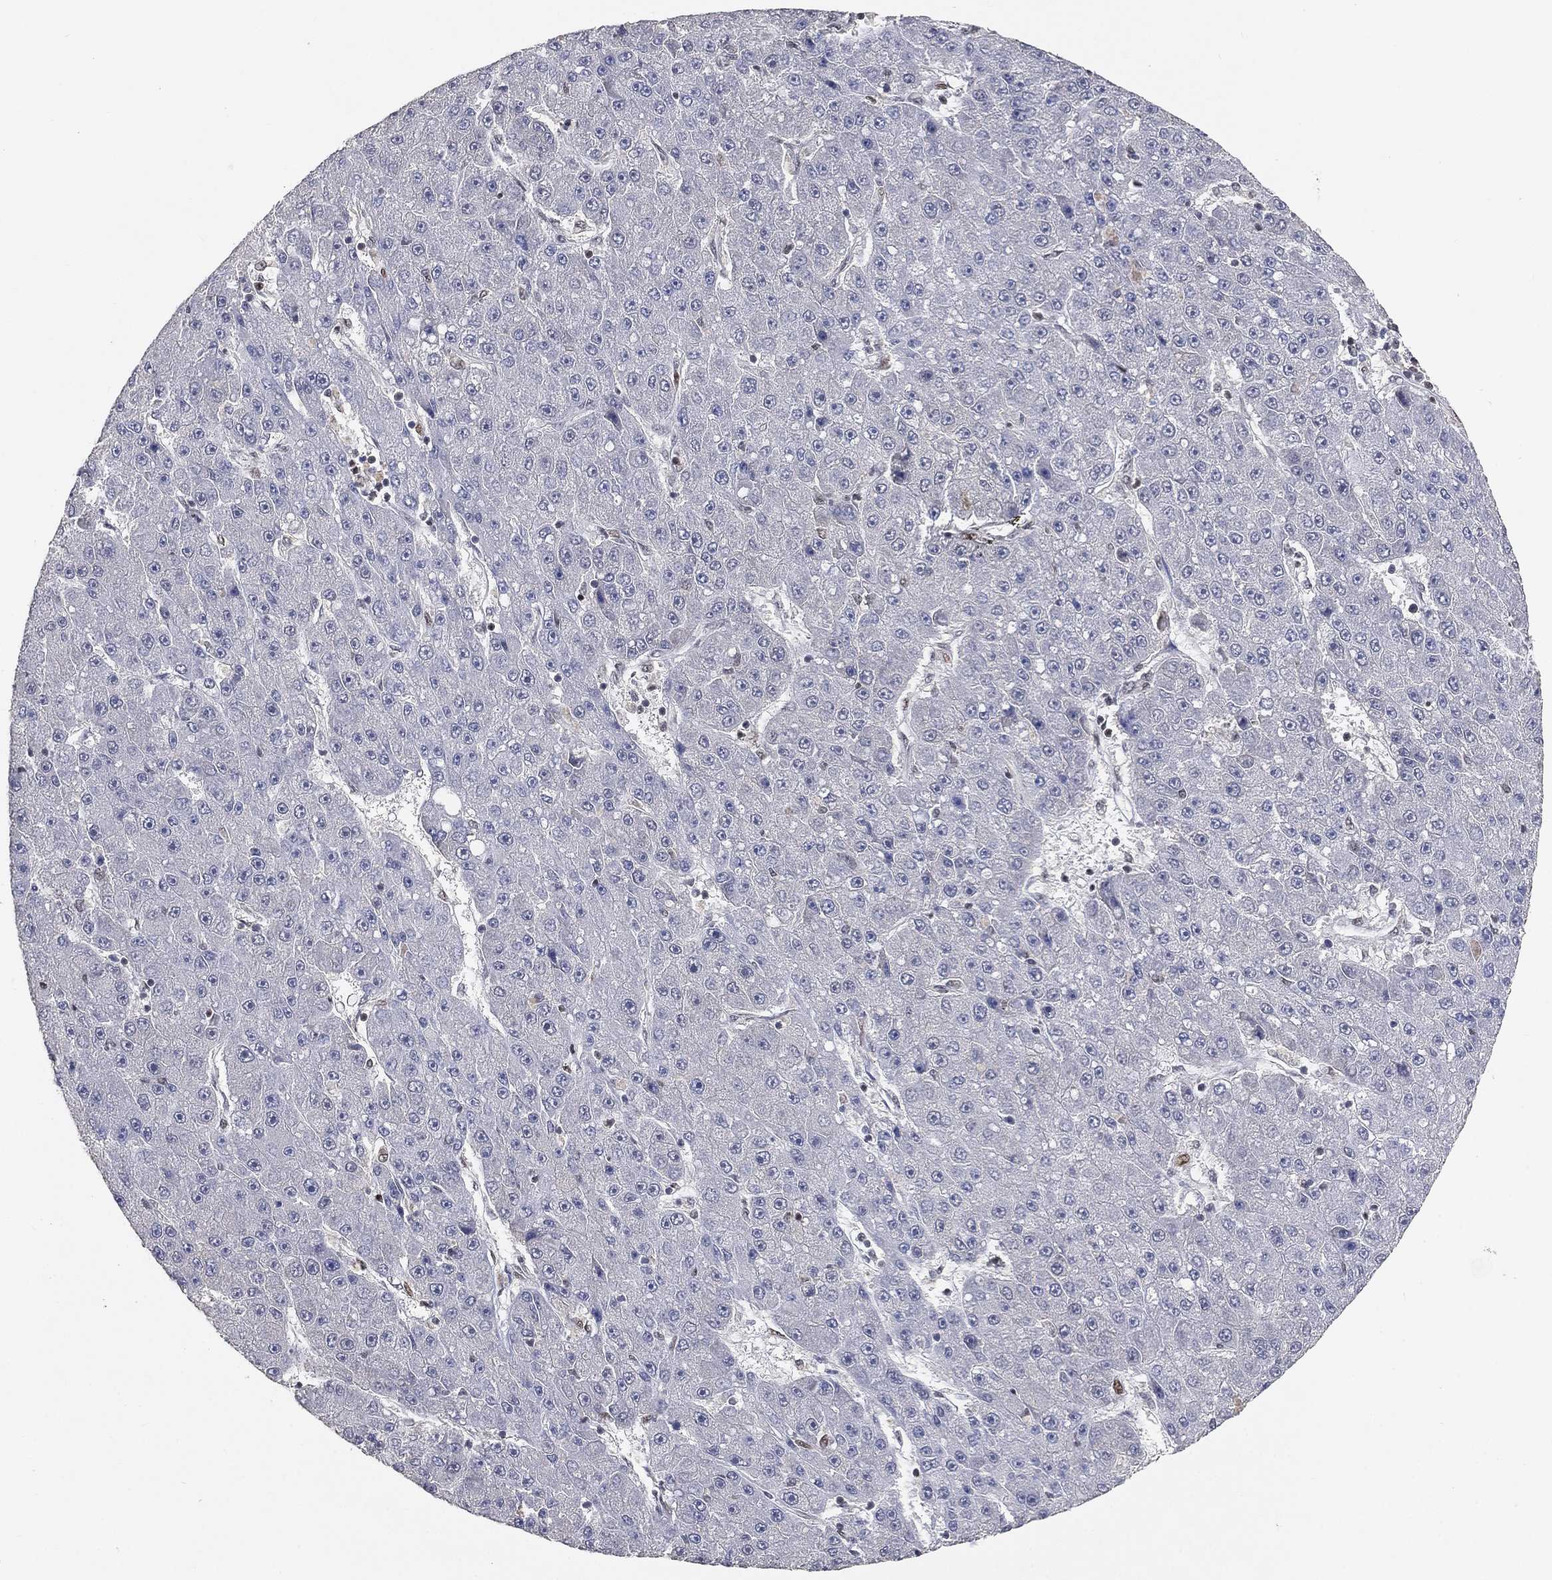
{"staining": {"intensity": "negative", "quantity": "none", "location": "none"}, "tissue": "liver cancer", "cell_type": "Tumor cells", "image_type": "cancer", "snomed": [{"axis": "morphology", "description": "Carcinoma, Hepatocellular, NOS"}, {"axis": "topography", "description": "Liver"}], "caption": "Immunohistochemistry photomicrograph of human liver cancer stained for a protein (brown), which displays no positivity in tumor cells.", "gene": "CRTC3", "patient": {"sex": "male", "age": 67}}